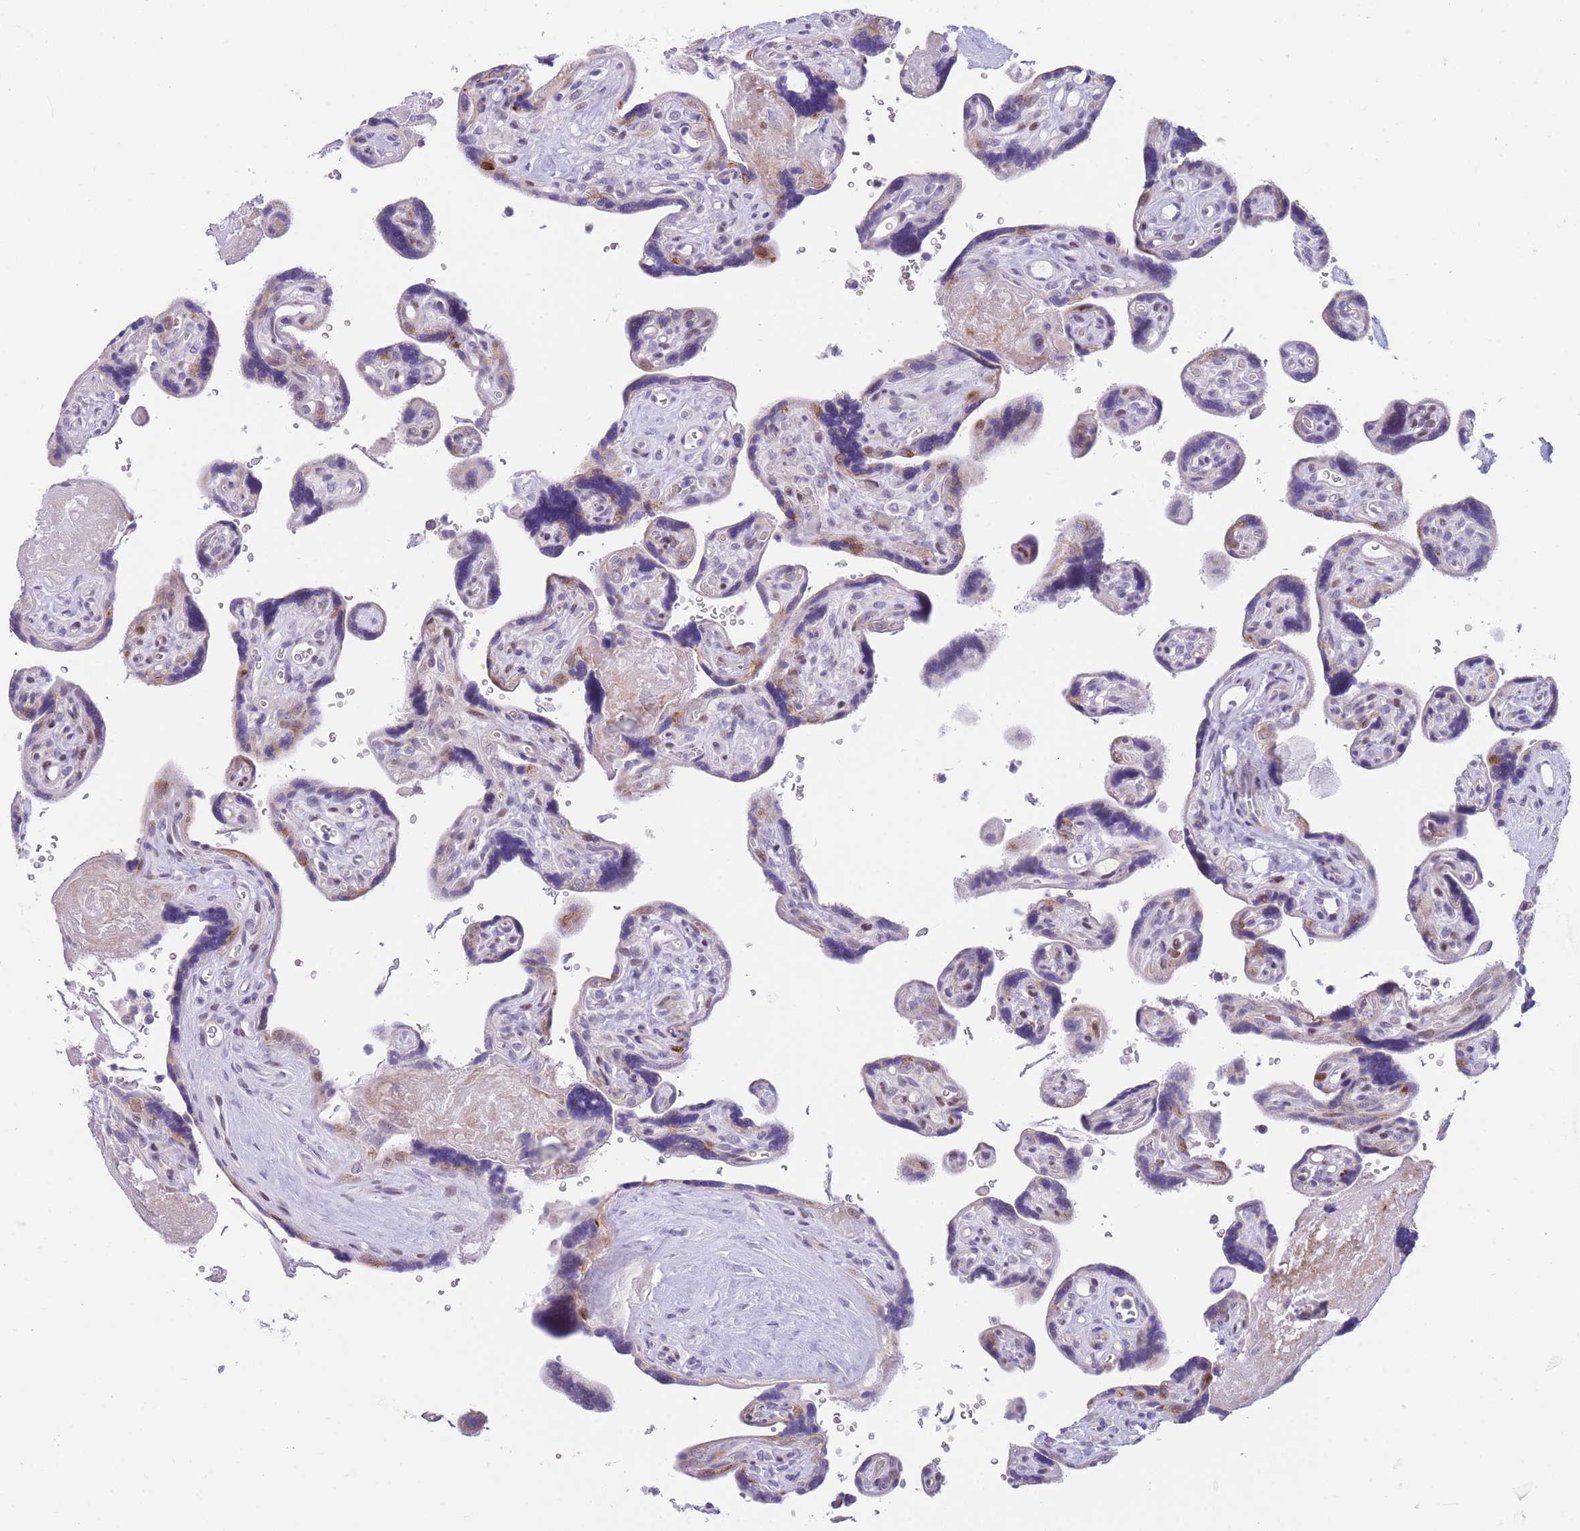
{"staining": {"intensity": "weak", "quantity": "<25%", "location": "cytoplasmic/membranous,nuclear"}, "tissue": "placenta", "cell_type": "Decidual cells", "image_type": "normal", "snomed": [{"axis": "morphology", "description": "Normal tissue, NOS"}, {"axis": "topography", "description": "Placenta"}], "caption": "Micrograph shows no protein staining in decidual cells of normal placenta. Brightfield microscopy of IHC stained with DAB (brown) and hematoxylin (blue), captured at high magnification.", "gene": "SHCBP1", "patient": {"sex": "female", "age": 39}}